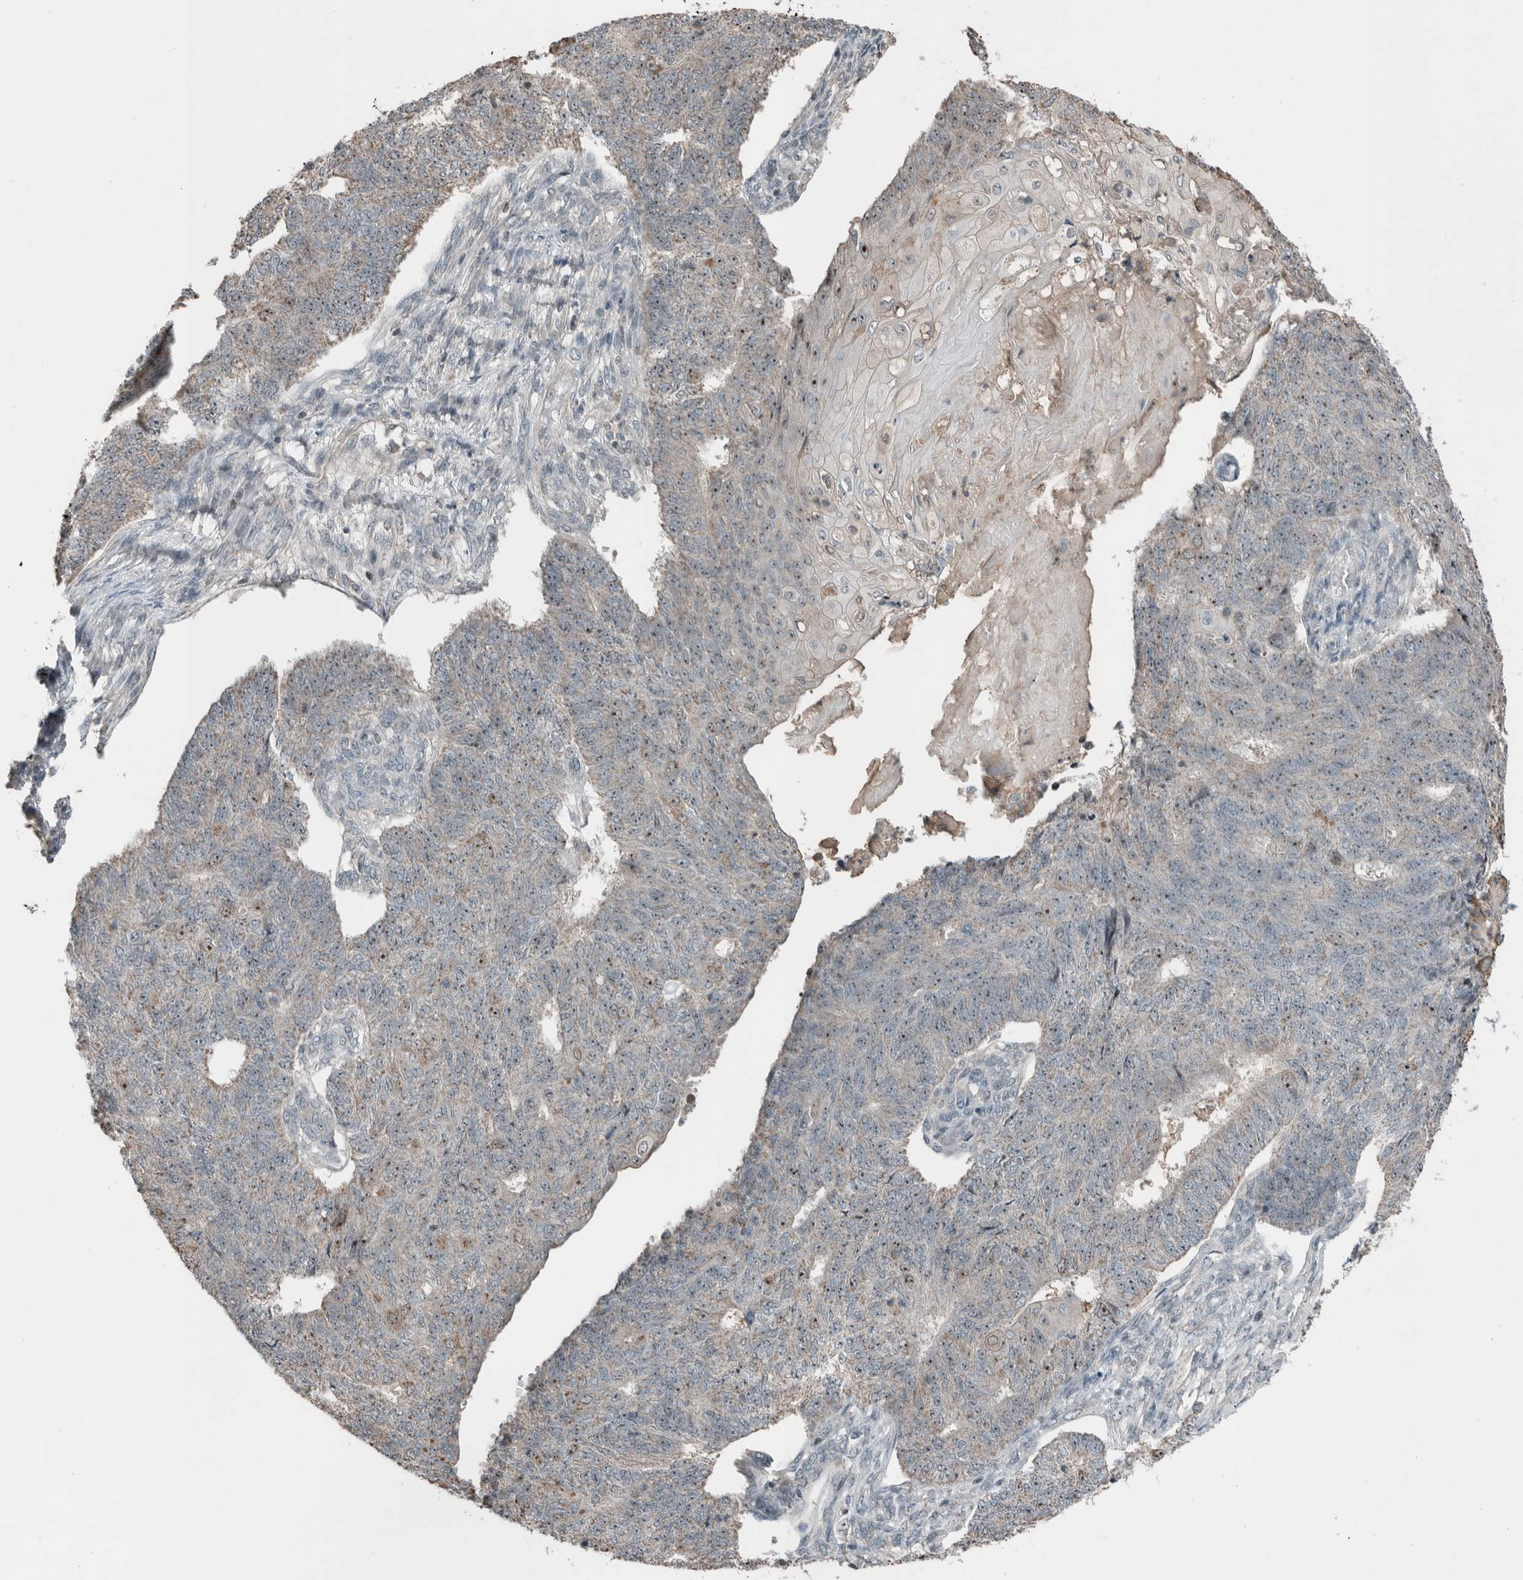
{"staining": {"intensity": "weak", "quantity": "25%-75%", "location": "nuclear"}, "tissue": "endometrial cancer", "cell_type": "Tumor cells", "image_type": "cancer", "snomed": [{"axis": "morphology", "description": "Adenocarcinoma, NOS"}, {"axis": "topography", "description": "Endometrium"}], "caption": "Immunohistochemistry (IHC) (DAB (3,3'-diaminobenzidine)) staining of human endometrial cancer shows weak nuclear protein positivity in about 25%-75% of tumor cells. Using DAB (brown) and hematoxylin (blue) stains, captured at high magnification using brightfield microscopy.", "gene": "RPF1", "patient": {"sex": "female", "age": 32}}